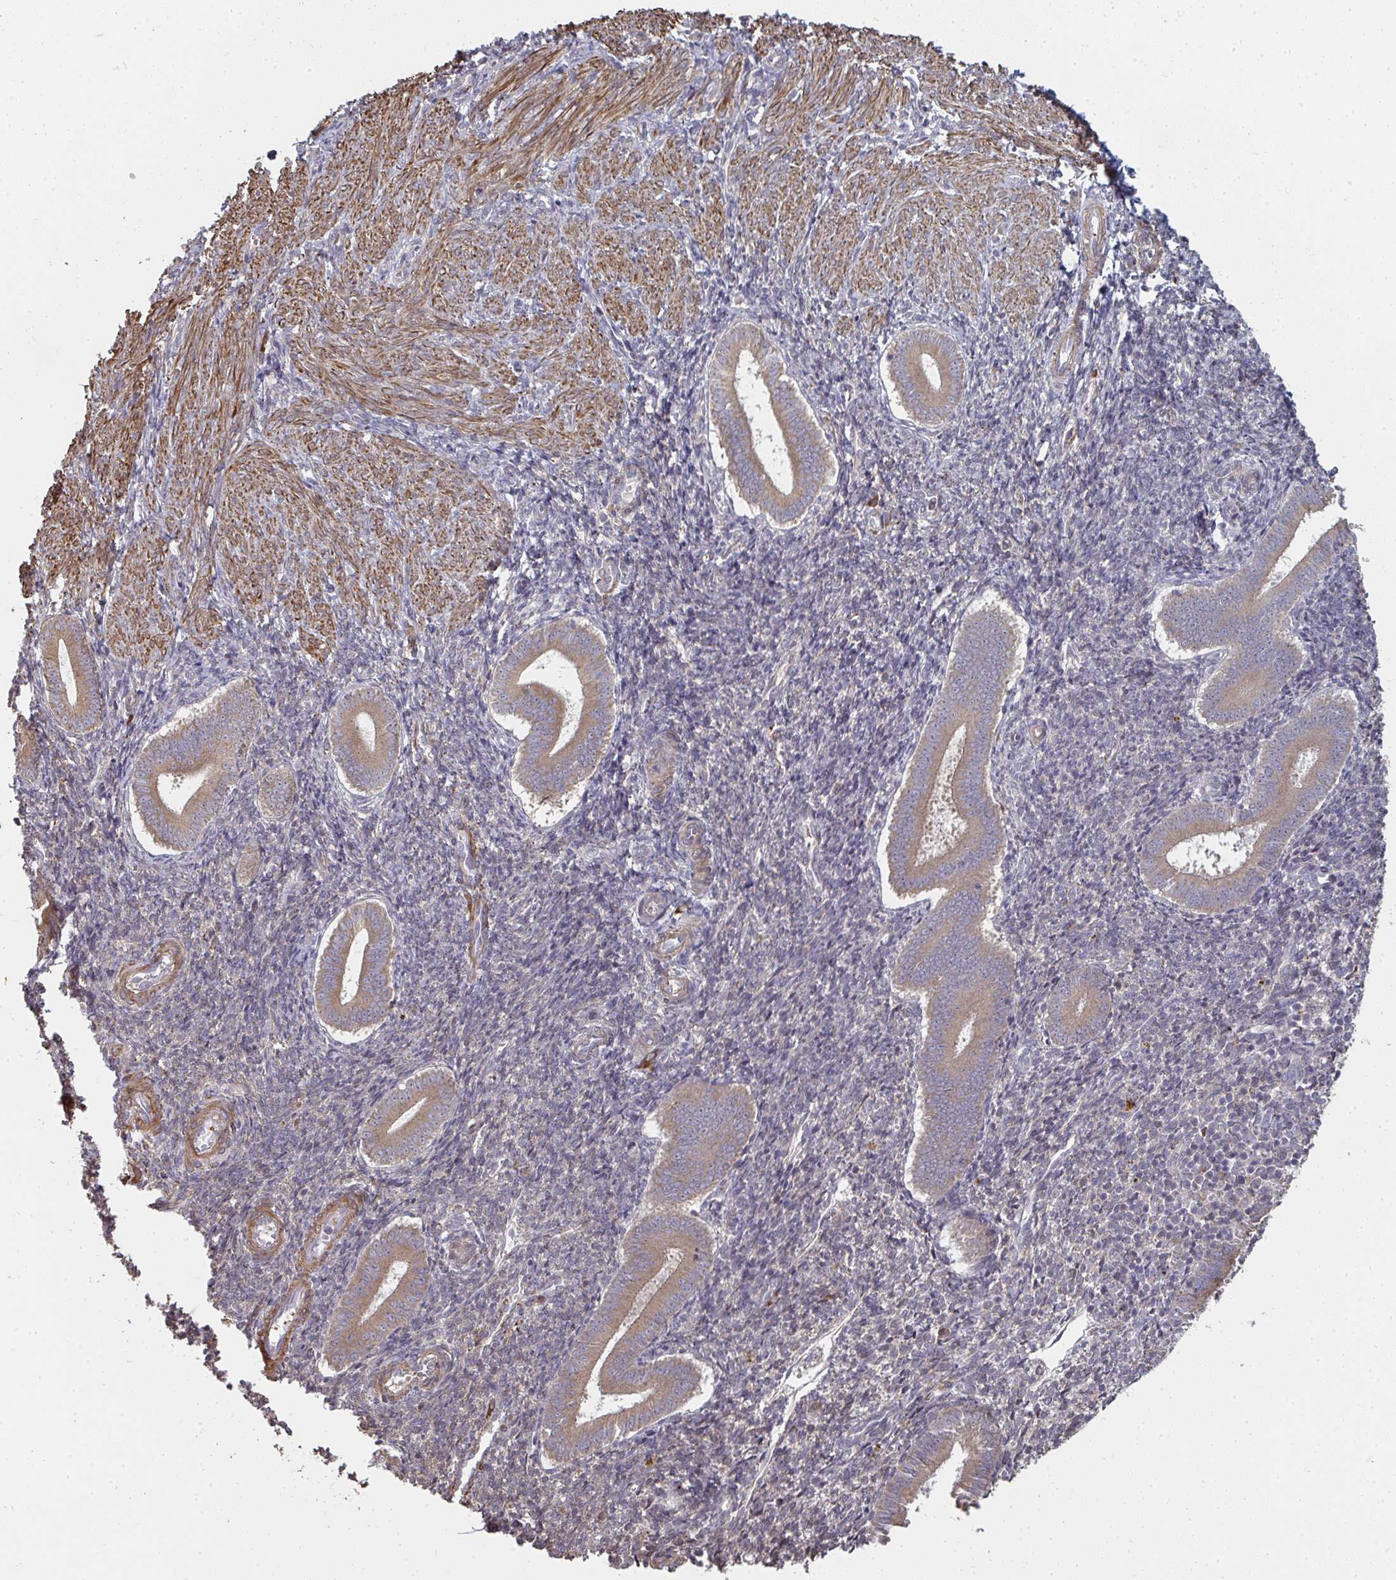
{"staining": {"intensity": "negative", "quantity": "none", "location": "none"}, "tissue": "endometrium", "cell_type": "Cells in endometrial stroma", "image_type": "normal", "snomed": [{"axis": "morphology", "description": "Normal tissue, NOS"}, {"axis": "topography", "description": "Endometrium"}], "caption": "This is a histopathology image of immunohistochemistry staining of benign endometrium, which shows no positivity in cells in endometrial stroma.", "gene": "ZFYVE28", "patient": {"sex": "female", "age": 25}}